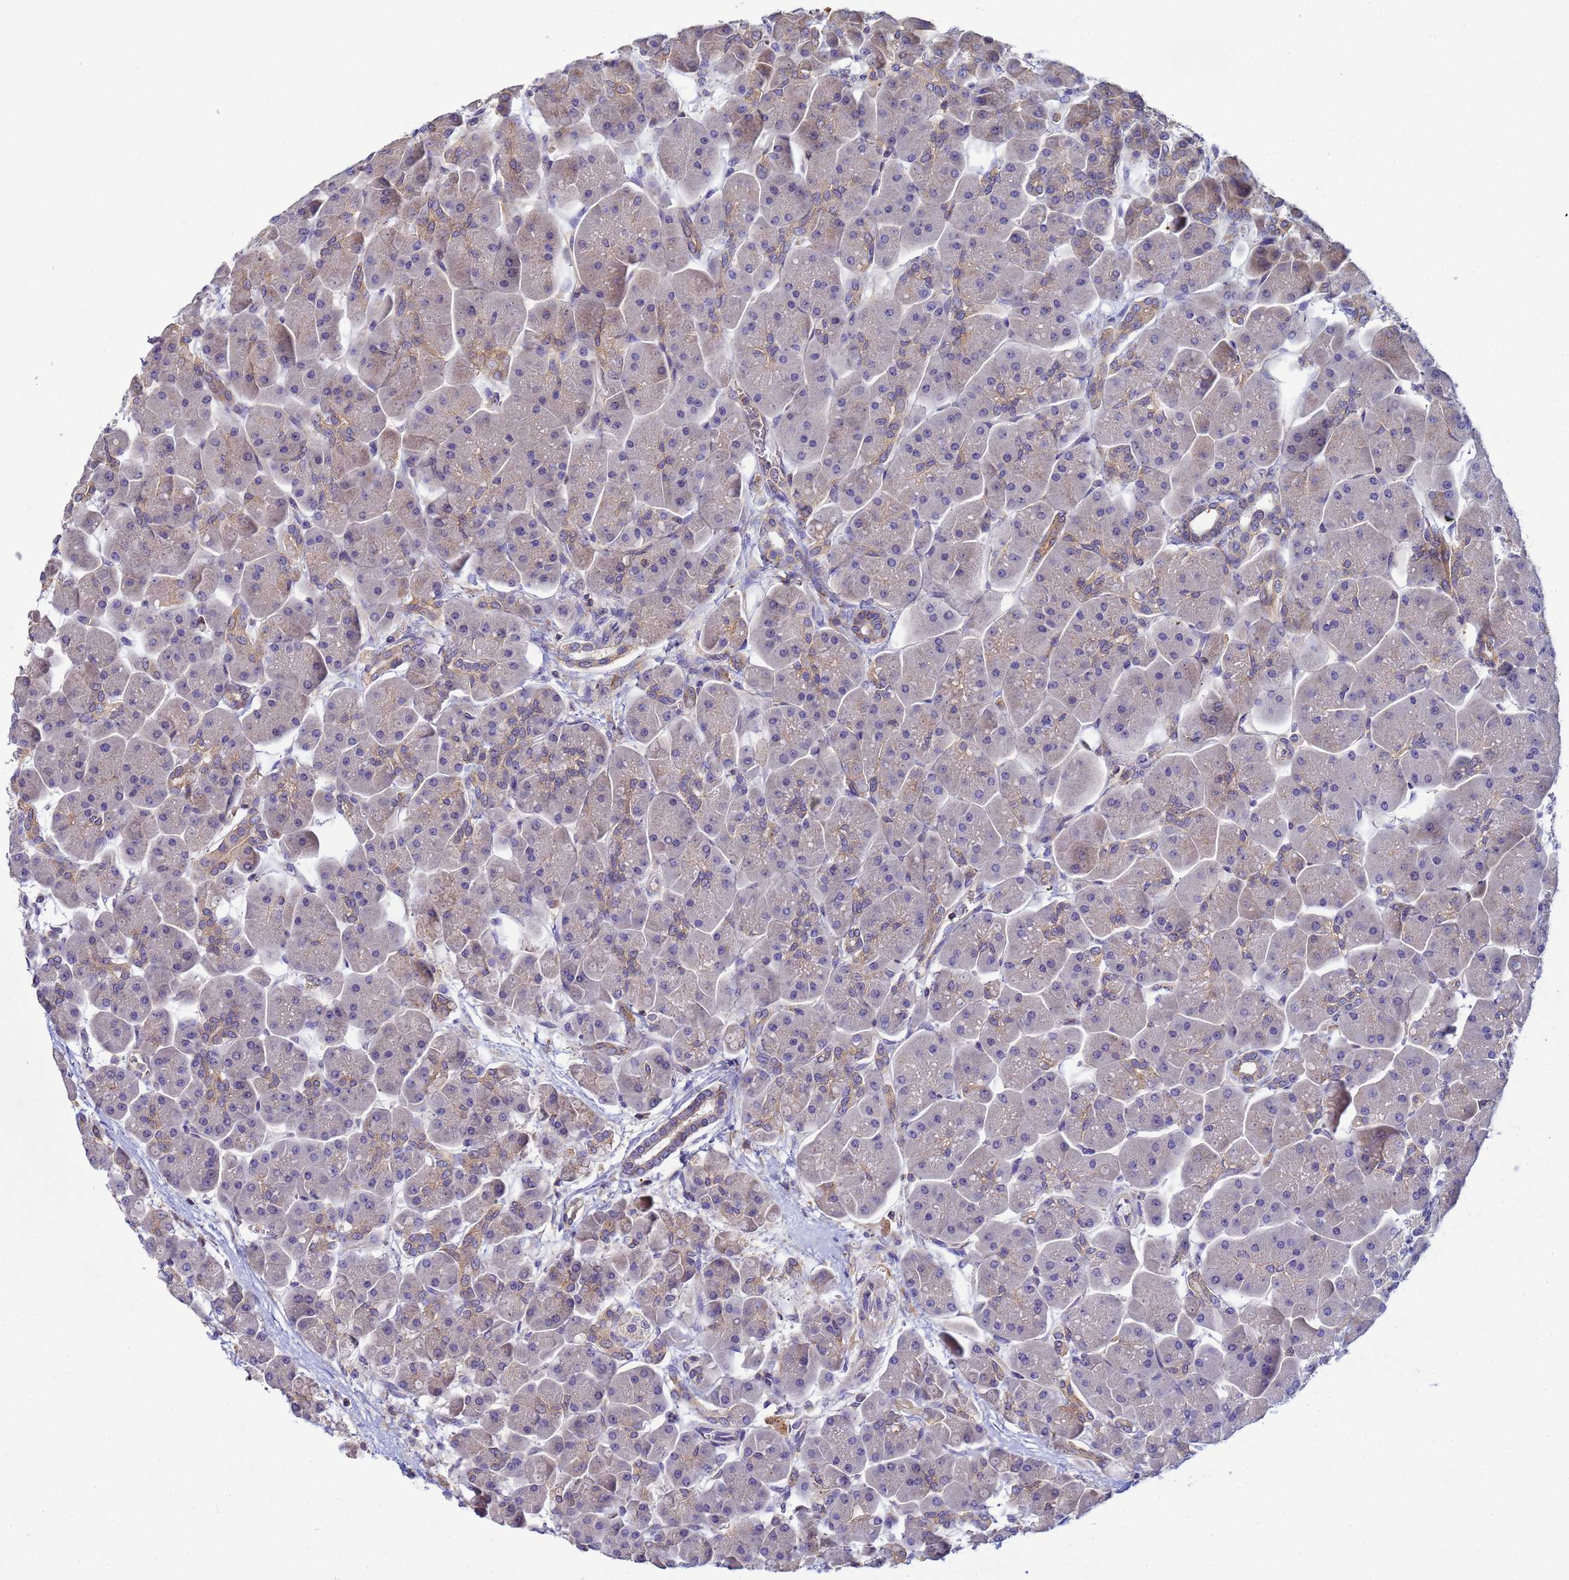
{"staining": {"intensity": "moderate", "quantity": "<25%", "location": "cytoplasmic/membranous"}, "tissue": "pancreas", "cell_type": "Exocrine glandular cells", "image_type": "normal", "snomed": [{"axis": "morphology", "description": "Normal tissue, NOS"}, {"axis": "topography", "description": "Pancreas"}], "caption": "Exocrine glandular cells show low levels of moderate cytoplasmic/membranous positivity in about <25% of cells in unremarkable pancreas. Nuclei are stained in blue.", "gene": "CDC34", "patient": {"sex": "male", "age": 66}}